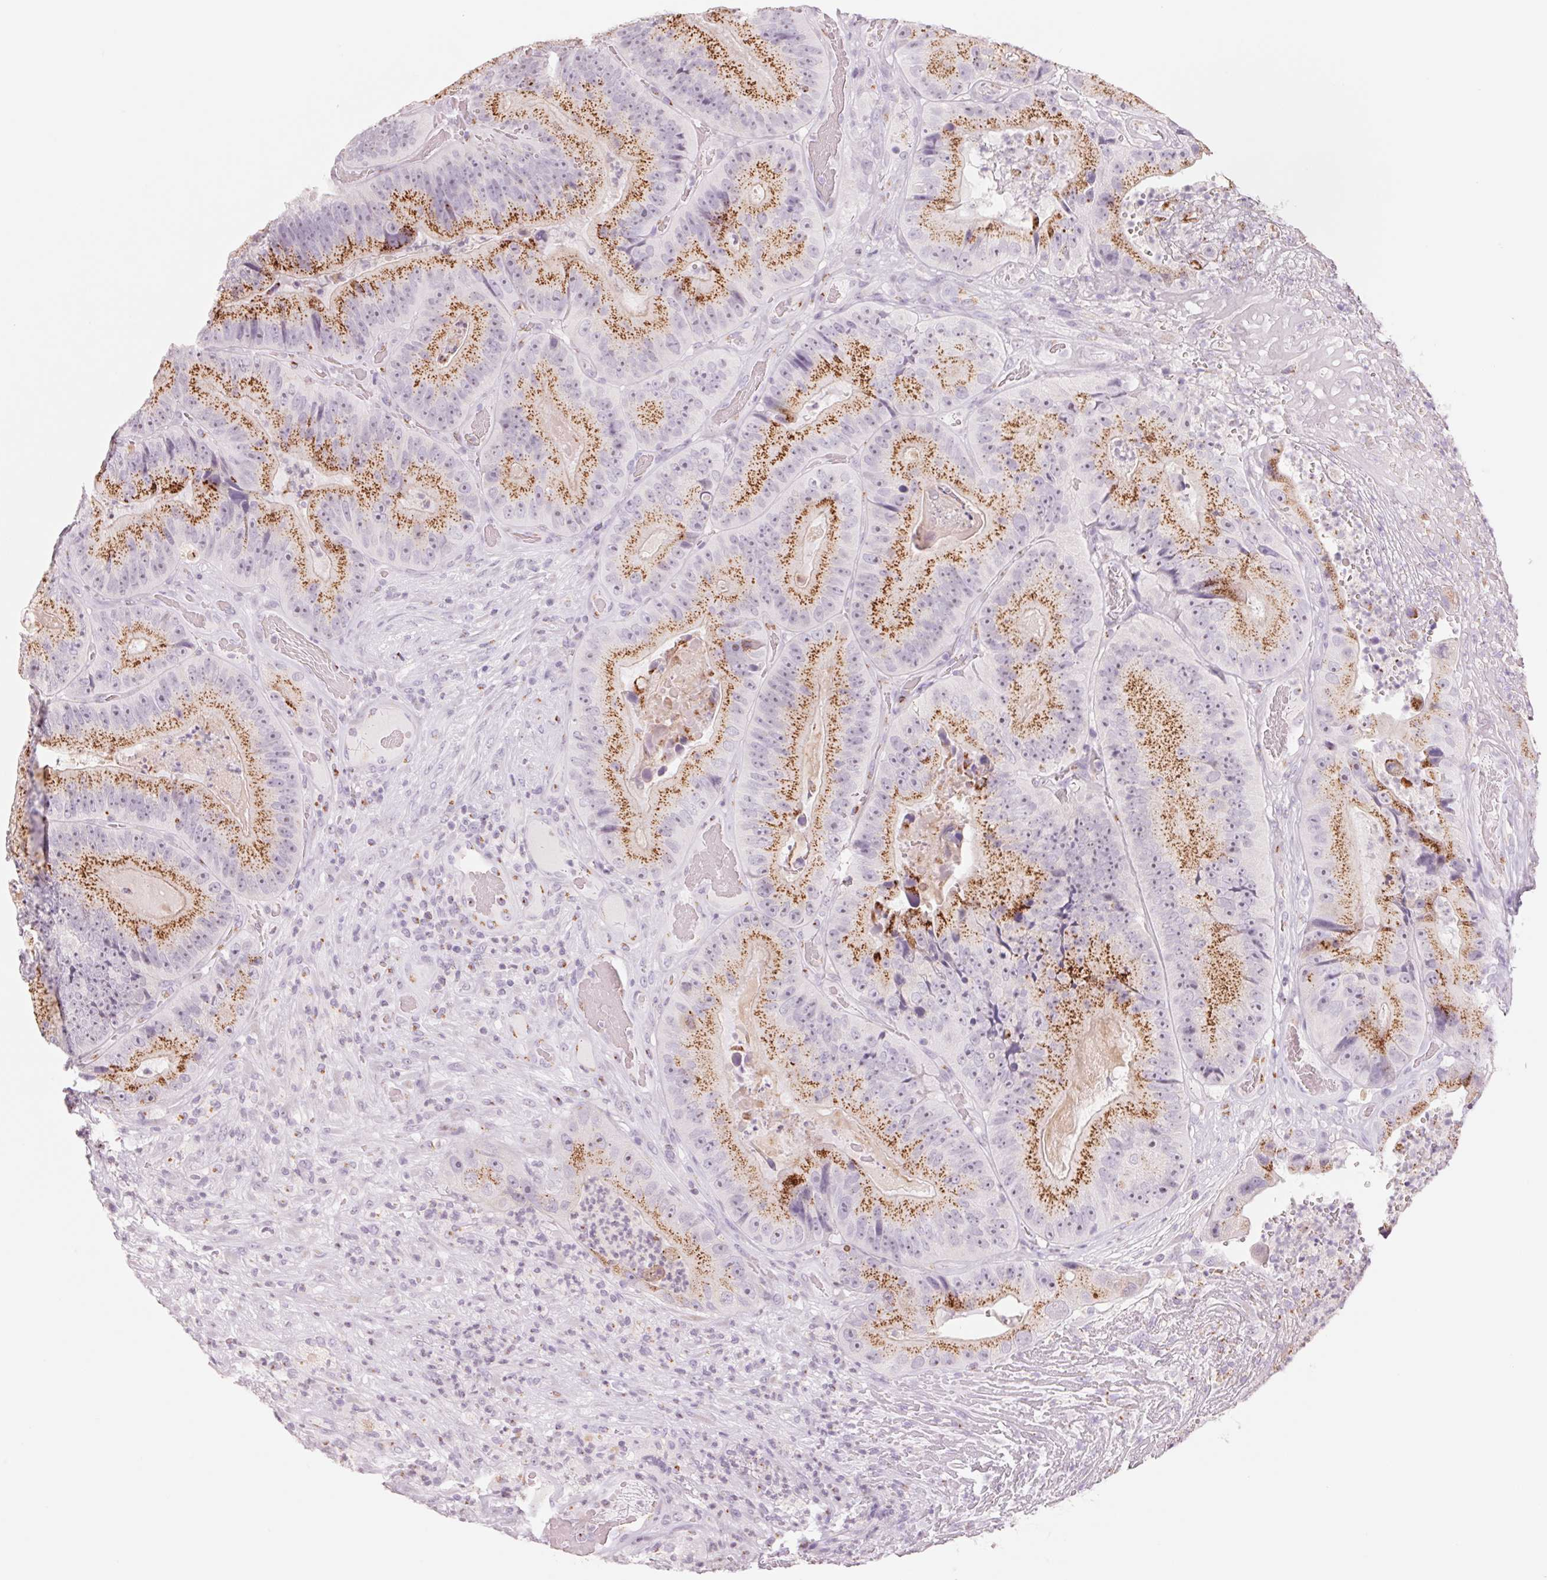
{"staining": {"intensity": "strong", "quantity": ">75%", "location": "cytoplasmic/membranous"}, "tissue": "colorectal cancer", "cell_type": "Tumor cells", "image_type": "cancer", "snomed": [{"axis": "morphology", "description": "Adenocarcinoma, NOS"}, {"axis": "topography", "description": "Colon"}], "caption": "Colorectal cancer (adenocarcinoma) stained with a protein marker shows strong staining in tumor cells.", "gene": "GALNT7", "patient": {"sex": "female", "age": 86}}